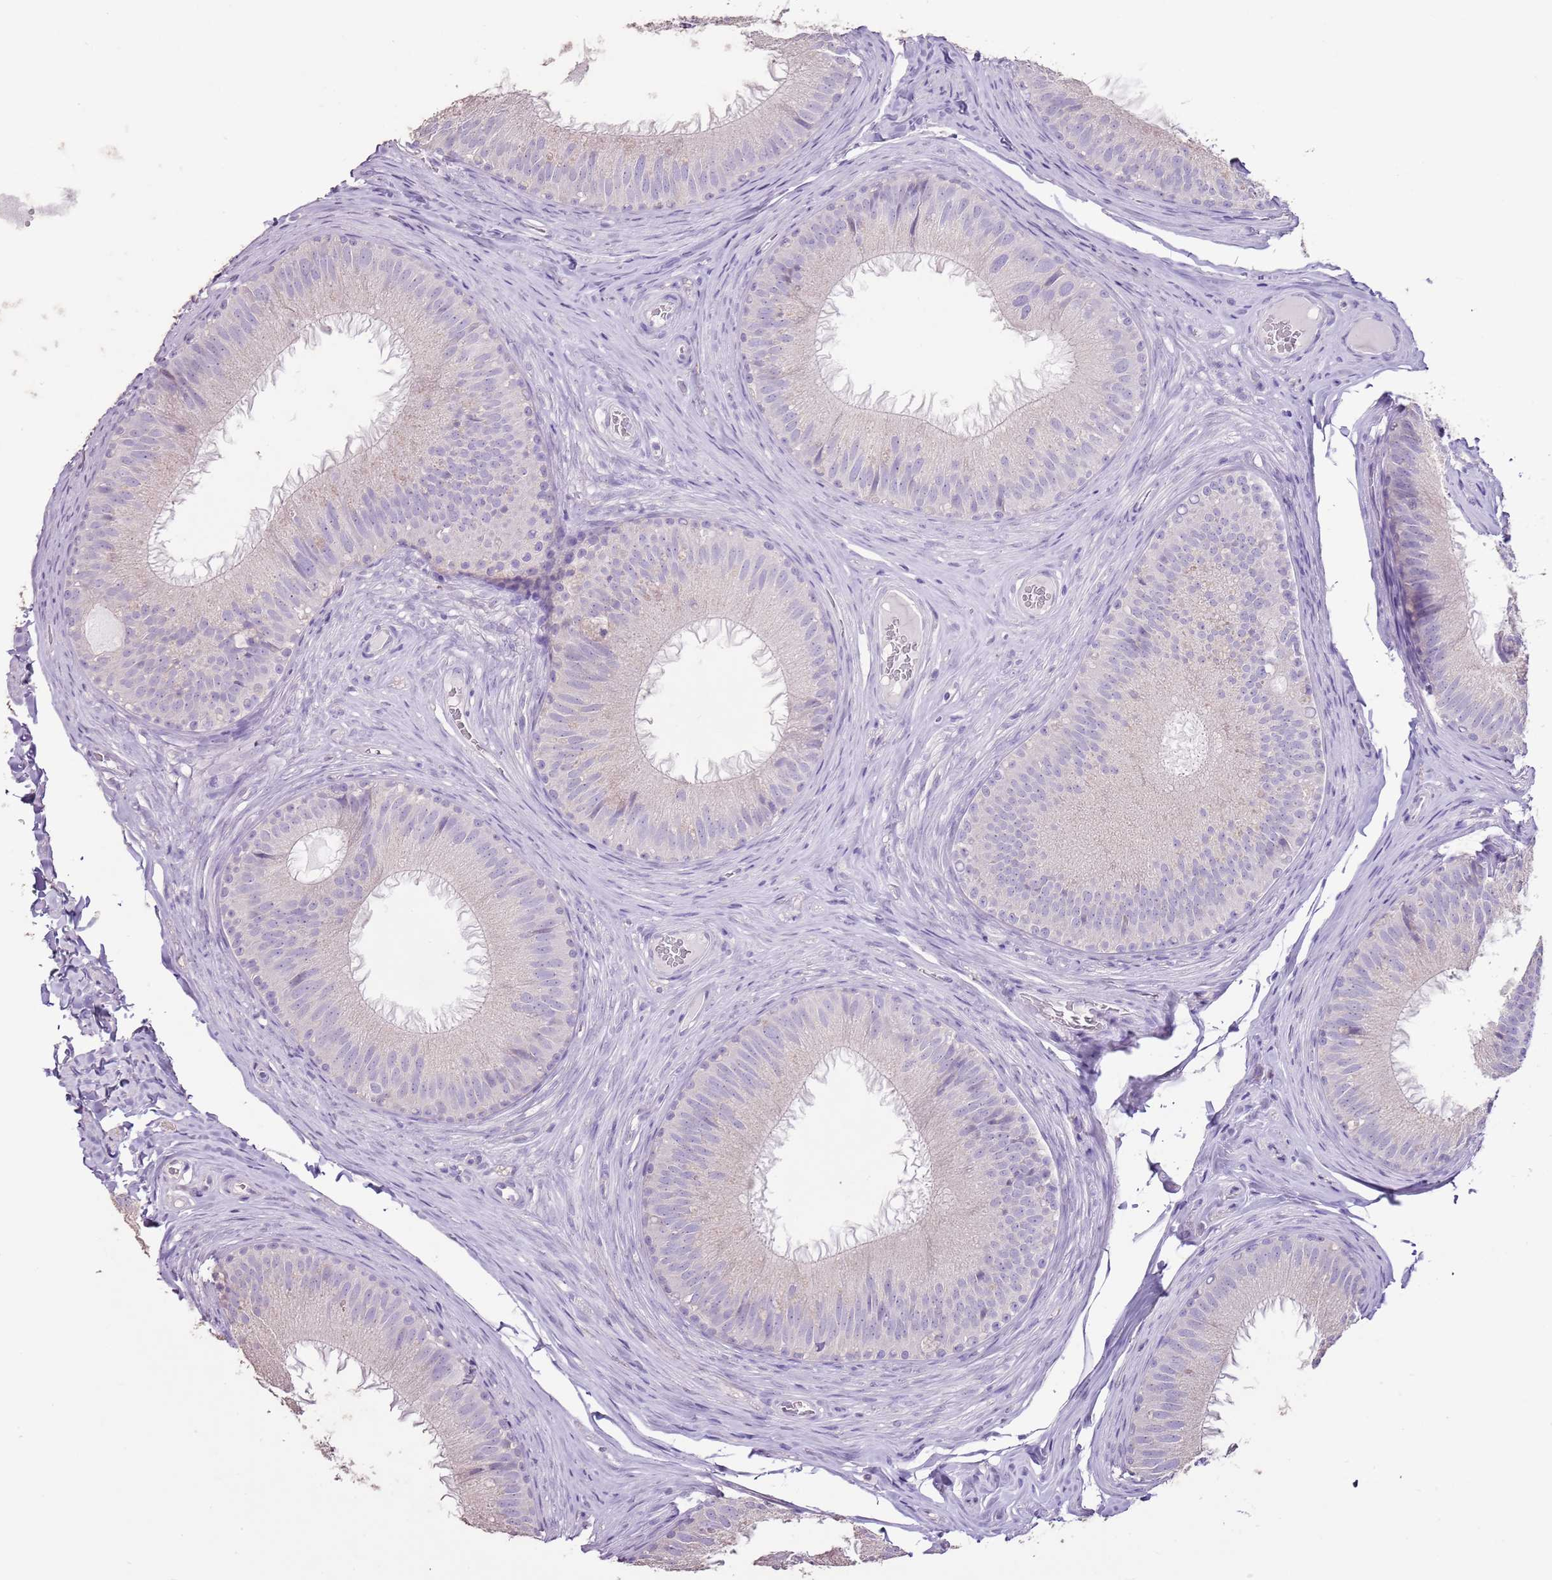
{"staining": {"intensity": "negative", "quantity": "none", "location": "none"}, "tissue": "epididymis", "cell_type": "Glandular cells", "image_type": "normal", "snomed": [{"axis": "morphology", "description": "Normal tissue, NOS"}, {"axis": "topography", "description": "Epididymis"}], "caption": "Image shows no significant protein expression in glandular cells of normal epididymis. (DAB (3,3'-diaminobenzidine) immunohistochemistry, high magnification).", "gene": "BLOC1S2", "patient": {"sex": "male", "age": 34}}